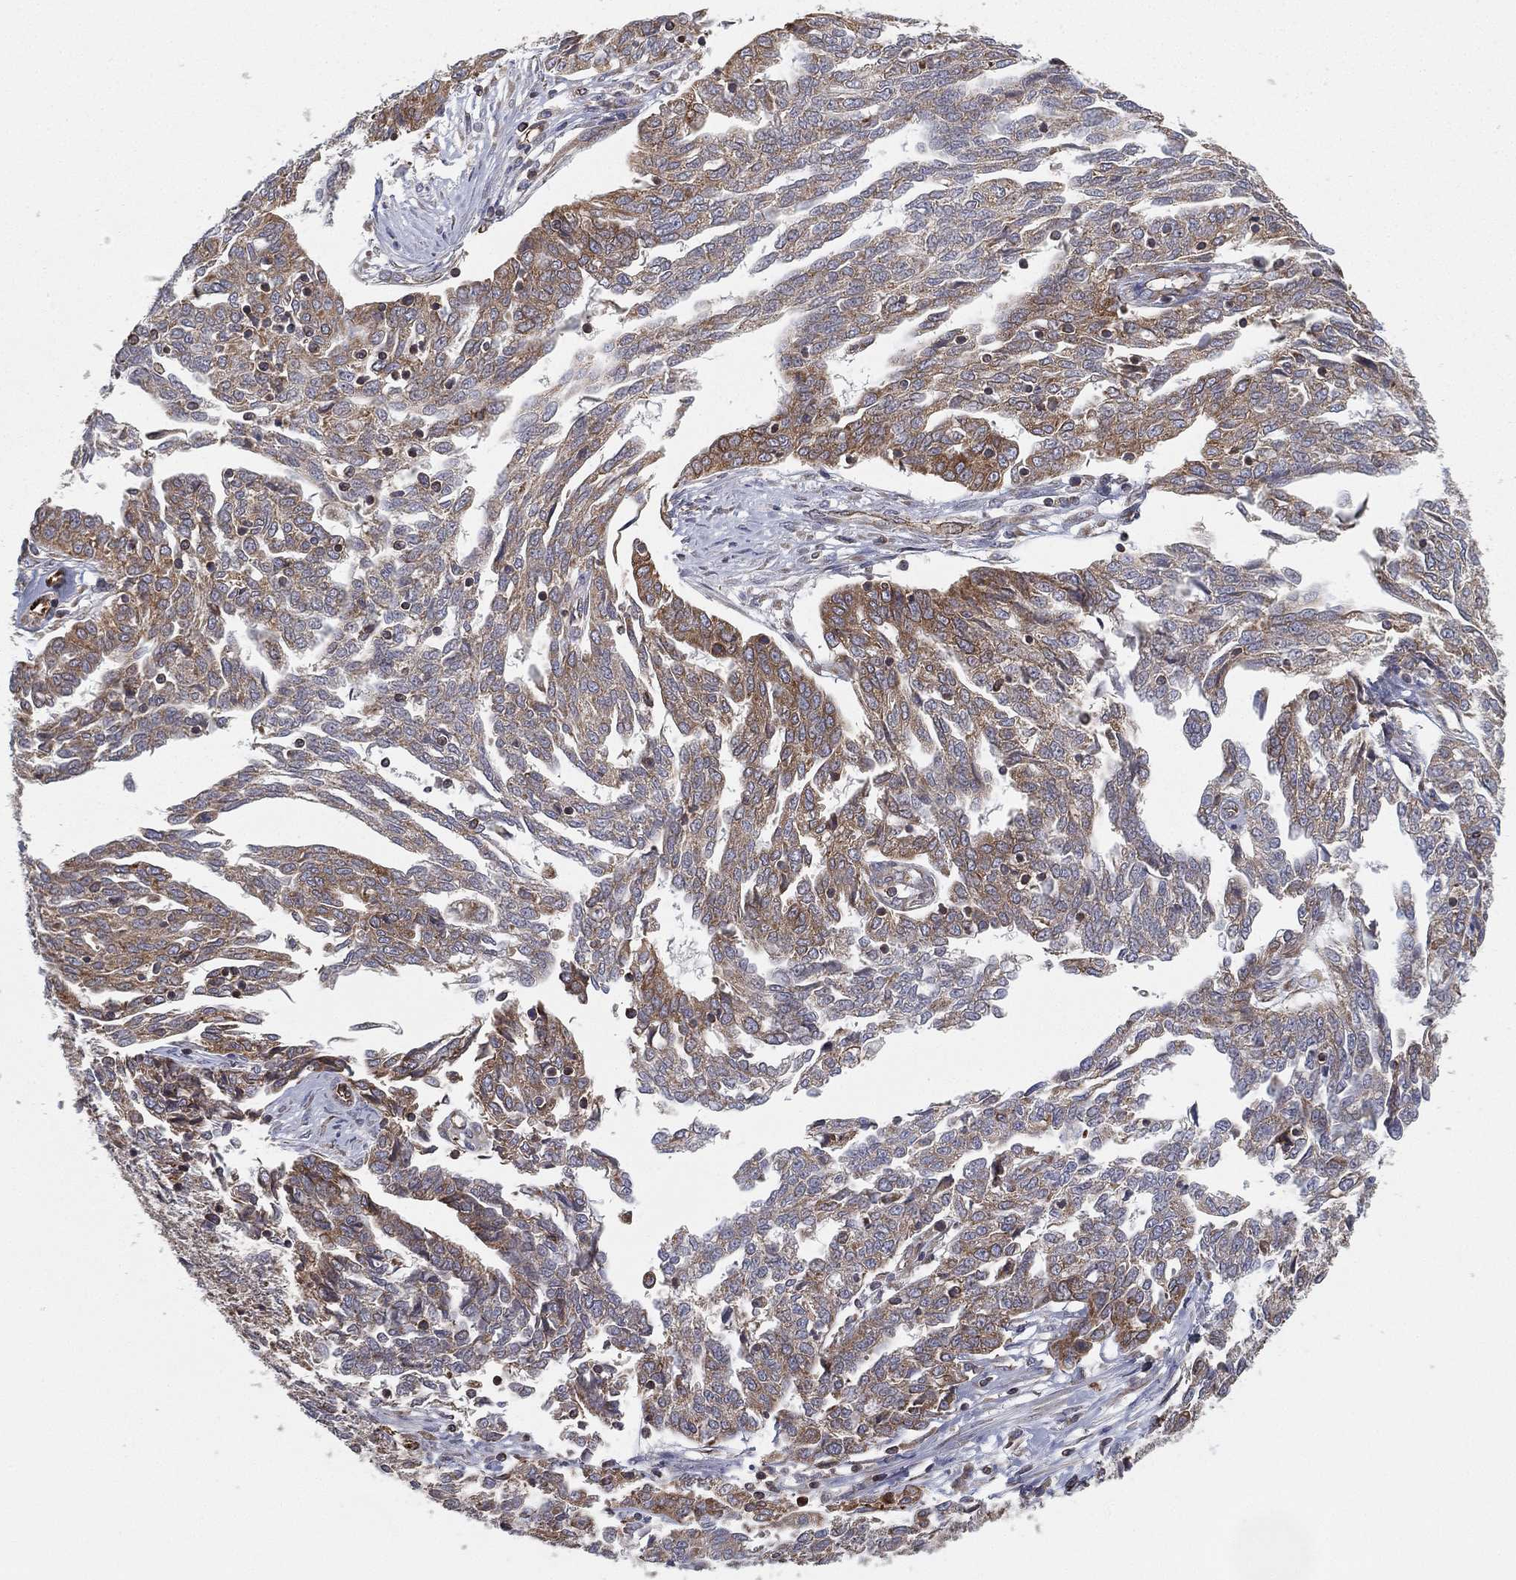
{"staining": {"intensity": "moderate", "quantity": "<25%", "location": "cytoplasmic/membranous"}, "tissue": "ovarian cancer", "cell_type": "Tumor cells", "image_type": "cancer", "snomed": [{"axis": "morphology", "description": "Cystadenocarcinoma, serous, NOS"}, {"axis": "topography", "description": "Ovary"}], "caption": "Immunohistochemistry (IHC) micrograph of human ovarian serous cystadenocarcinoma stained for a protein (brown), which shows low levels of moderate cytoplasmic/membranous positivity in approximately <25% of tumor cells.", "gene": "CYB5B", "patient": {"sex": "female", "age": 67}}